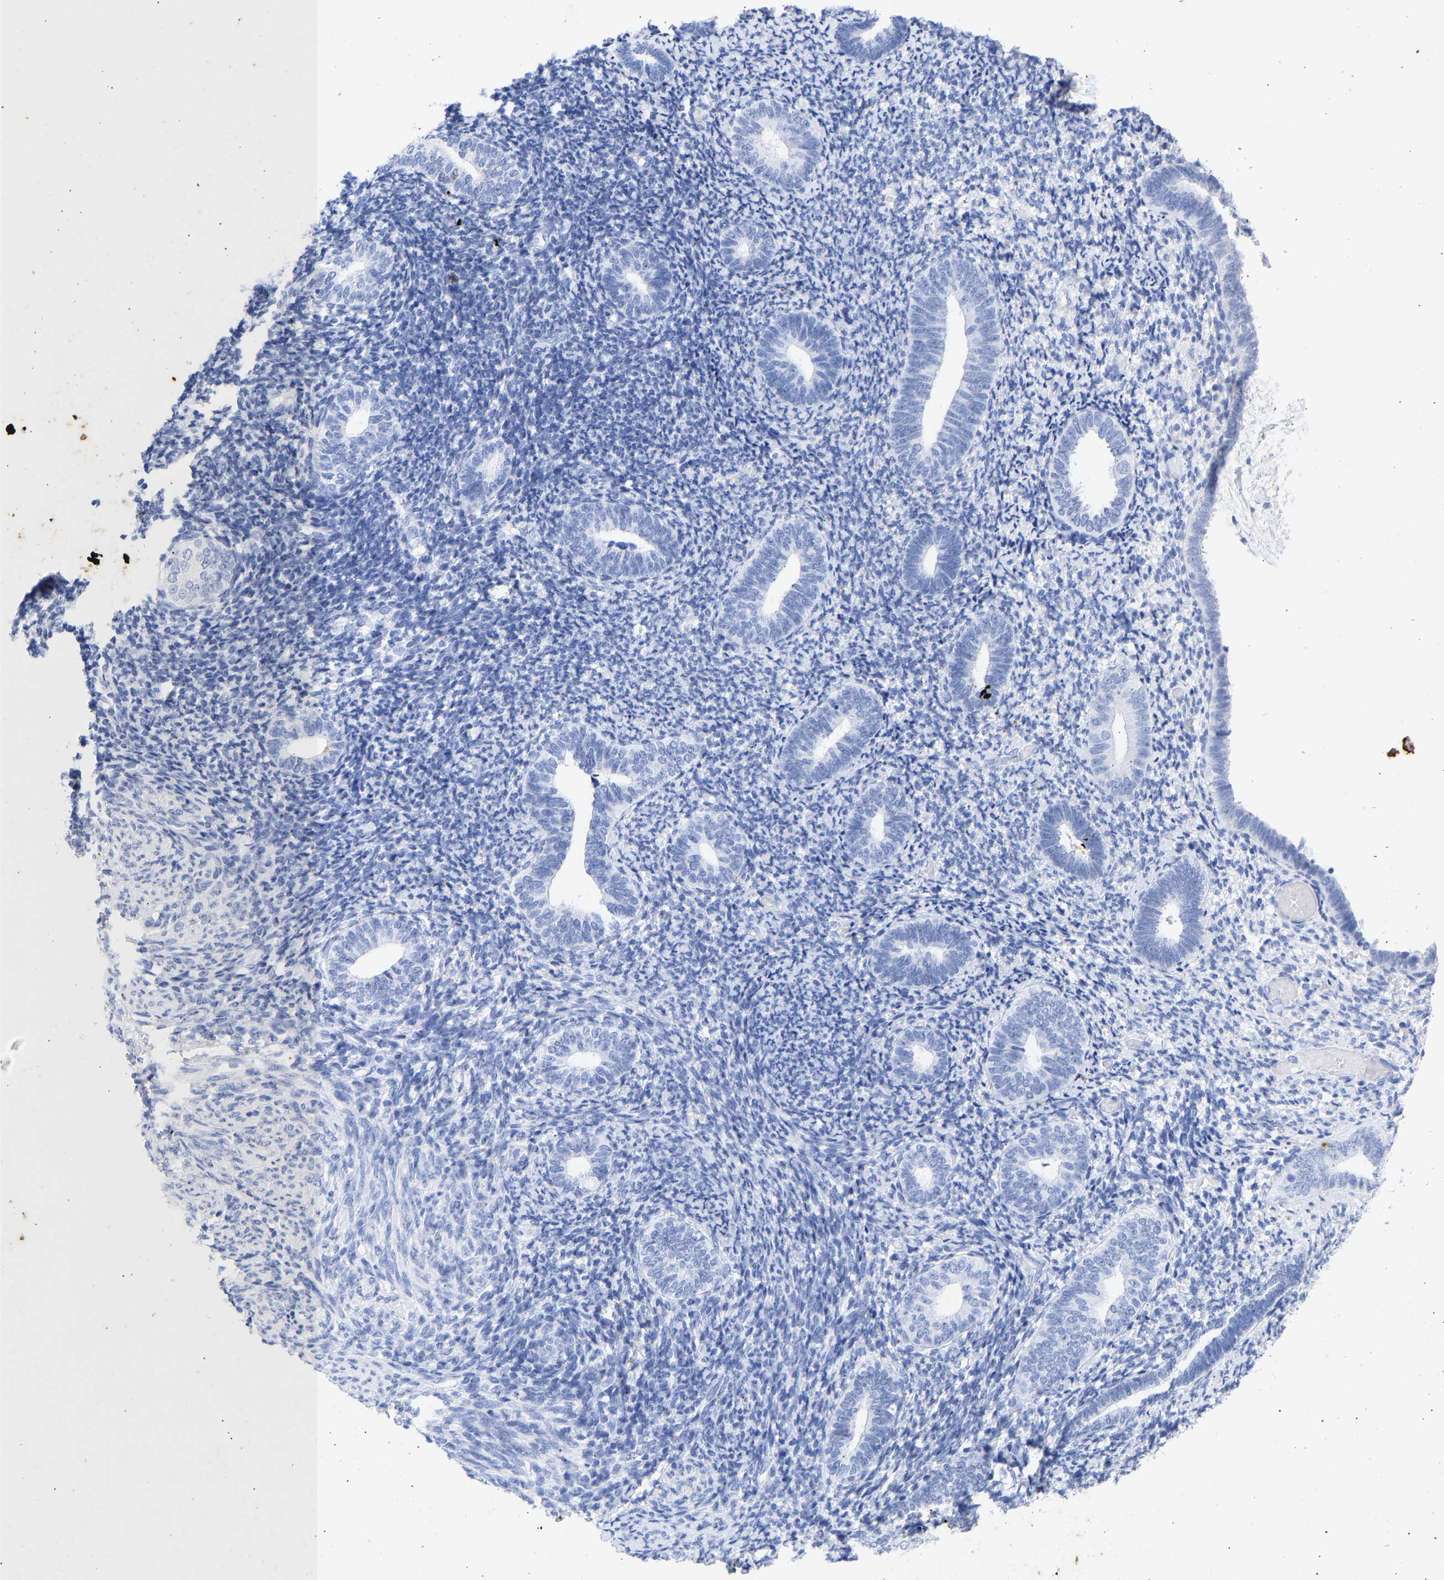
{"staining": {"intensity": "negative", "quantity": "none", "location": "none"}, "tissue": "endometrium", "cell_type": "Cells in endometrial stroma", "image_type": "normal", "snomed": [{"axis": "morphology", "description": "Normal tissue, NOS"}, {"axis": "topography", "description": "Endometrium"}], "caption": "A high-resolution photomicrograph shows immunohistochemistry staining of normal endometrium, which demonstrates no significant expression in cells in endometrial stroma.", "gene": "KRT1", "patient": {"sex": "female", "age": 66}}